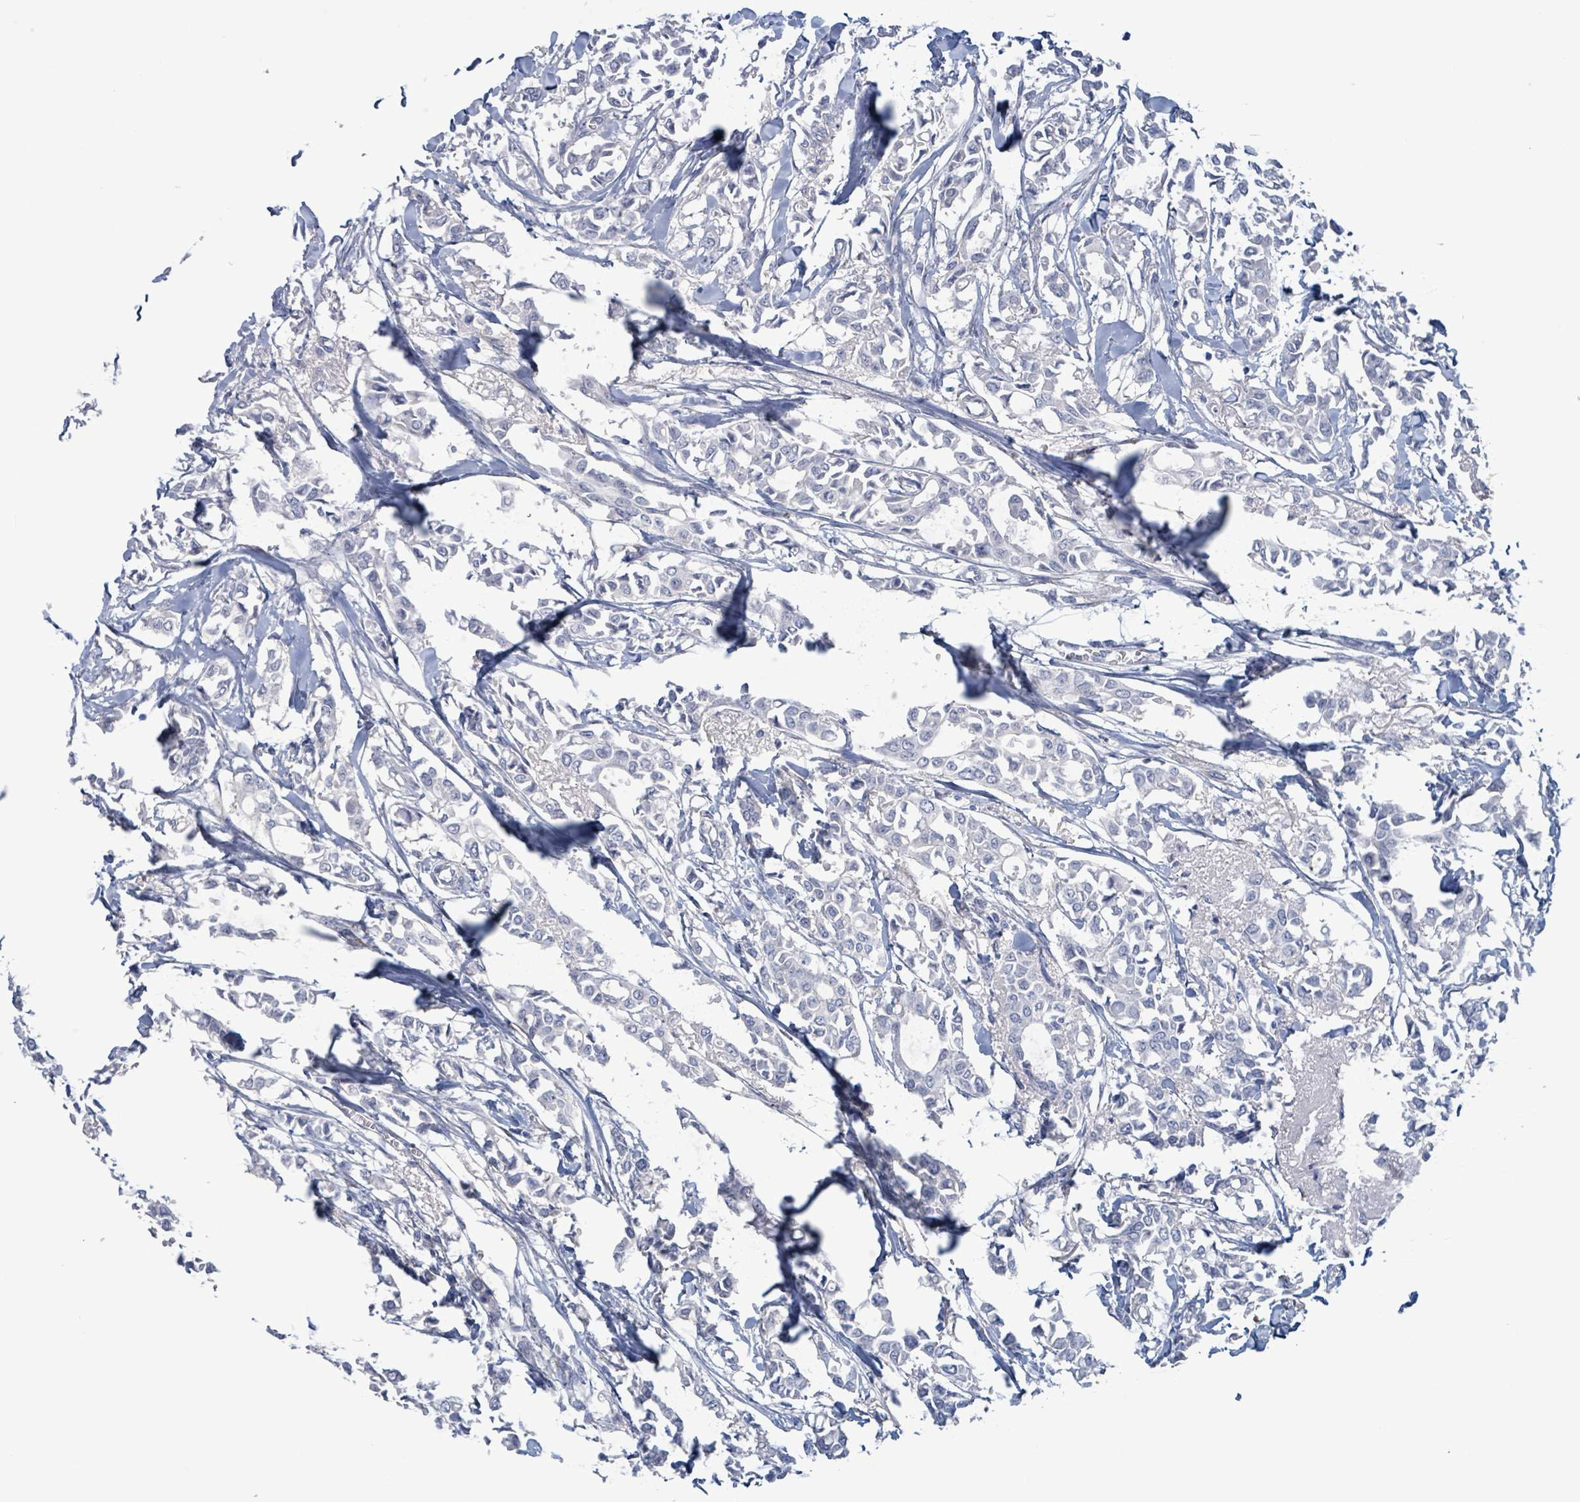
{"staining": {"intensity": "negative", "quantity": "none", "location": "none"}, "tissue": "breast cancer", "cell_type": "Tumor cells", "image_type": "cancer", "snomed": [{"axis": "morphology", "description": "Duct carcinoma"}, {"axis": "topography", "description": "Breast"}], "caption": "The IHC photomicrograph has no significant positivity in tumor cells of infiltrating ductal carcinoma (breast) tissue.", "gene": "PKLR", "patient": {"sex": "female", "age": 41}}